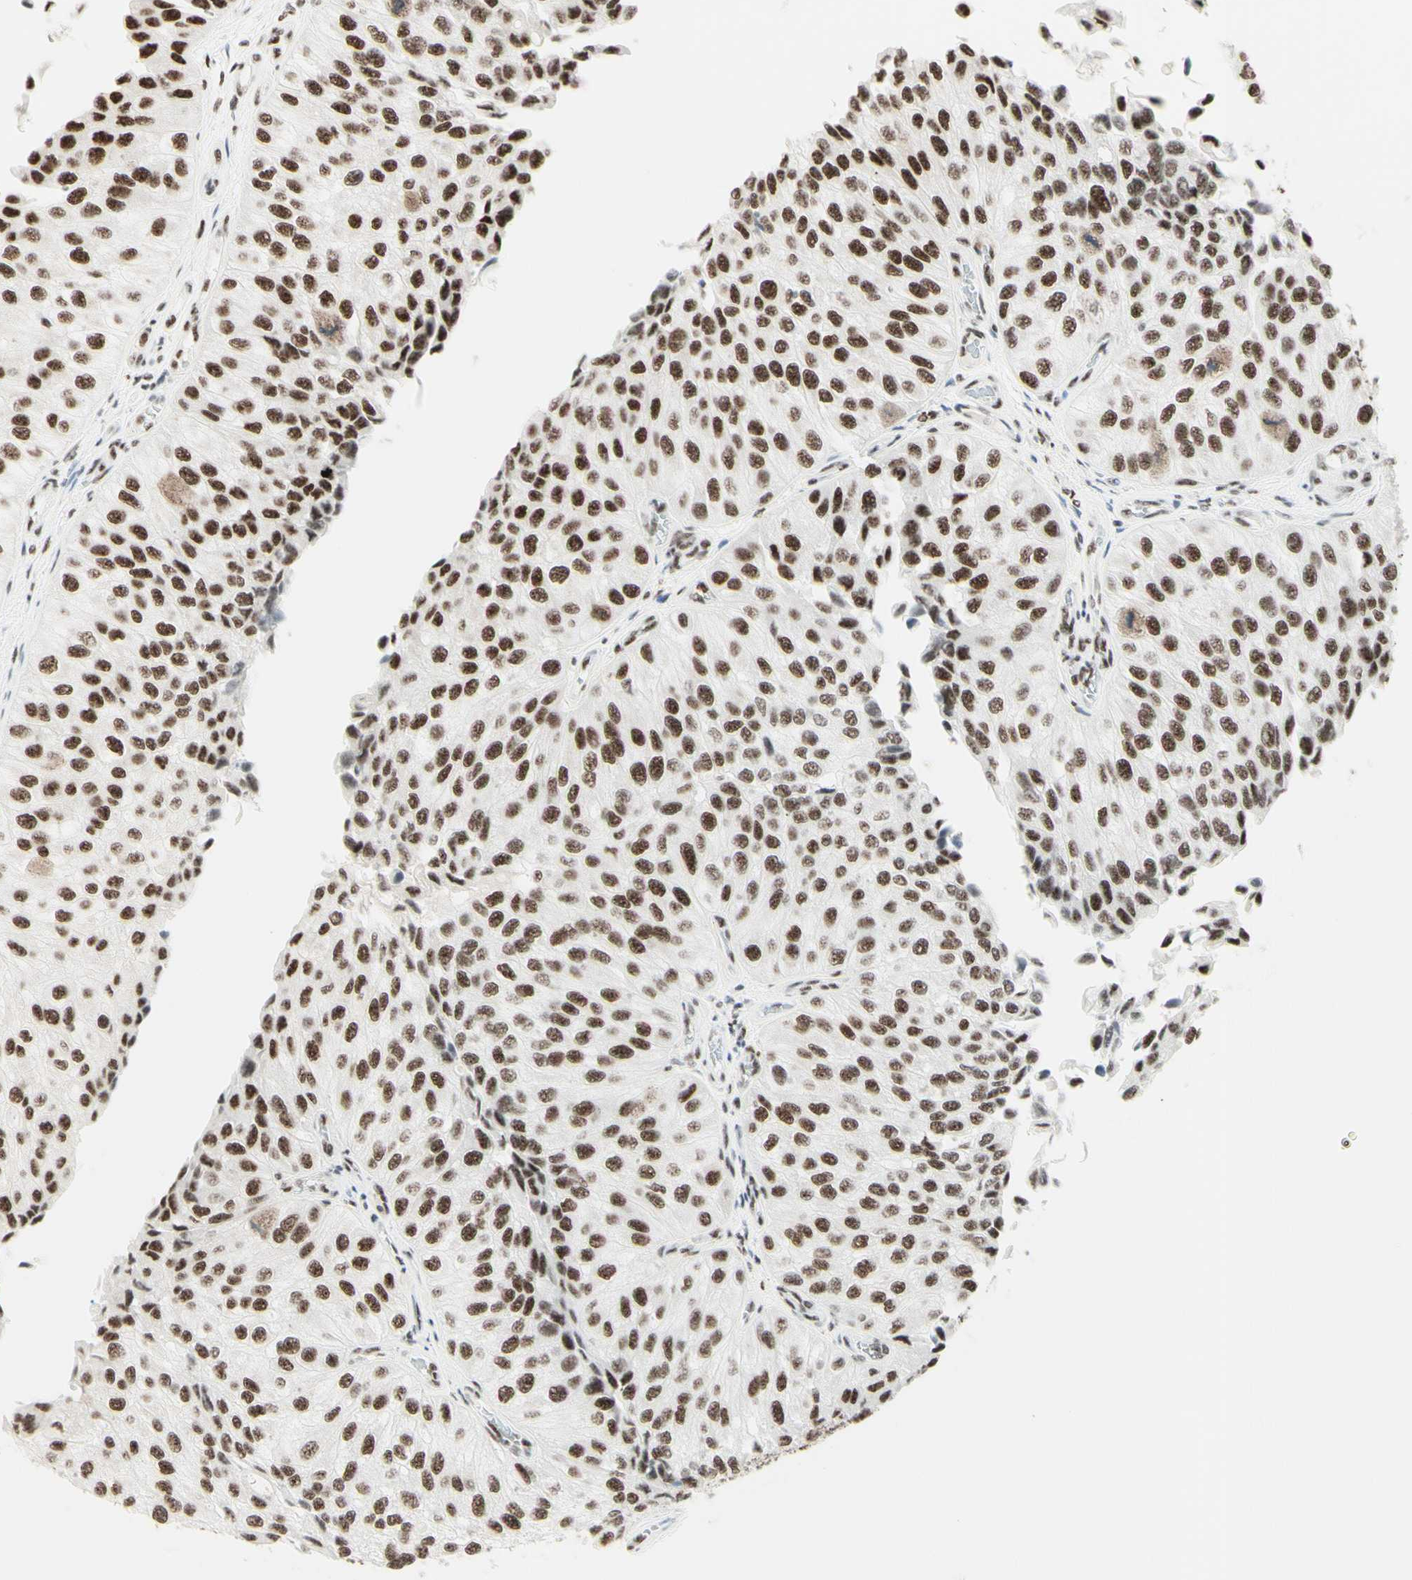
{"staining": {"intensity": "strong", "quantity": "25%-75%", "location": "nuclear"}, "tissue": "urothelial cancer", "cell_type": "Tumor cells", "image_type": "cancer", "snomed": [{"axis": "morphology", "description": "Urothelial carcinoma, High grade"}, {"axis": "topography", "description": "Kidney"}, {"axis": "topography", "description": "Urinary bladder"}], "caption": "Tumor cells reveal strong nuclear expression in about 25%-75% of cells in high-grade urothelial carcinoma. The staining was performed using DAB (3,3'-diaminobenzidine) to visualize the protein expression in brown, while the nuclei were stained in blue with hematoxylin (Magnification: 20x).", "gene": "WTAP", "patient": {"sex": "male", "age": 77}}